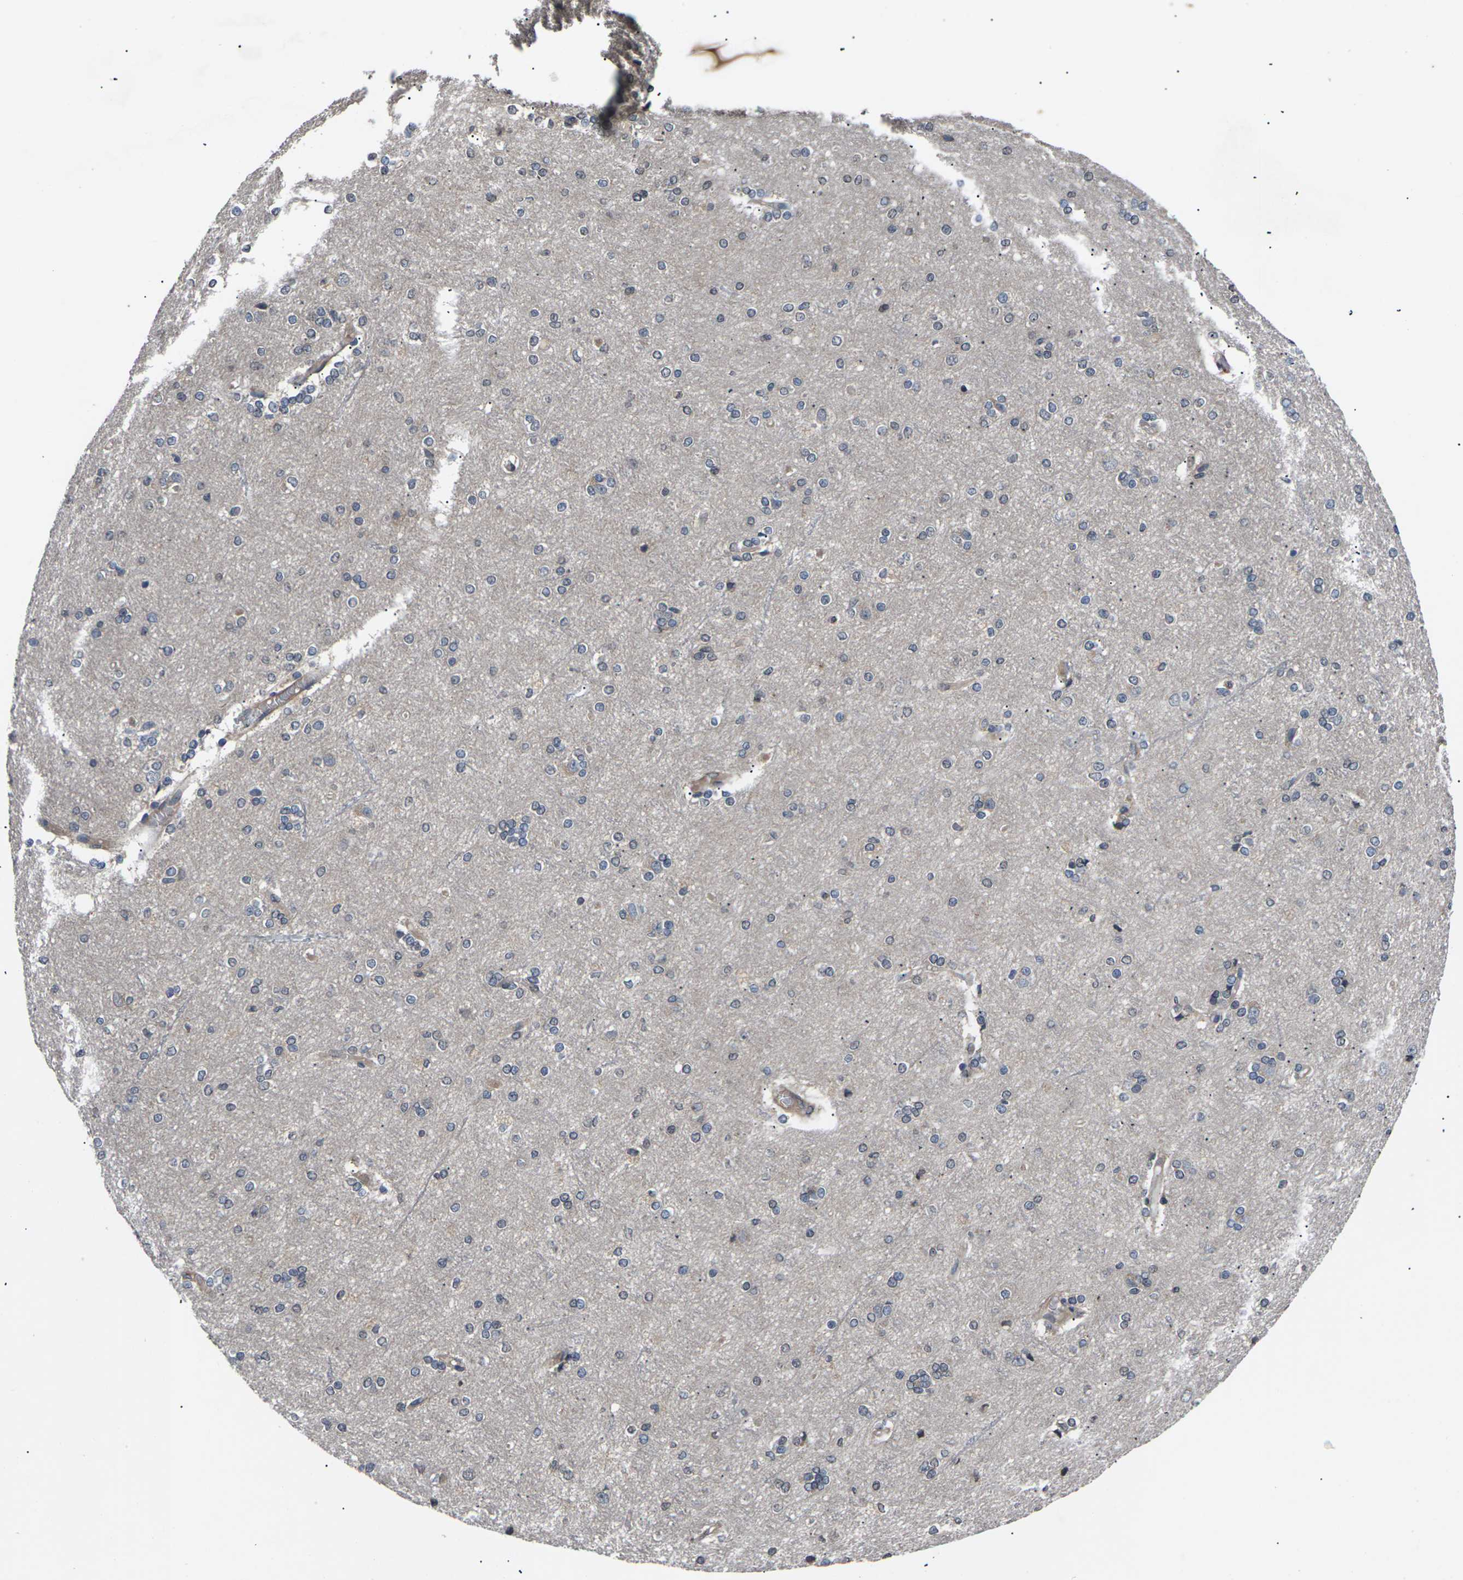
{"staining": {"intensity": "negative", "quantity": "none", "location": "none"}, "tissue": "cerebral cortex", "cell_type": "Endothelial cells", "image_type": "normal", "snomed": [{"axis": "morphology", "description": "Normal tissue, NOS"}, {"axis": "topography", "description": "Cerebral cortex"}], "caption": "This is a image of immunohistochemistry staining of benign cerebral cortex, which shows no positivity in endothelial cells. (DAB immunohistochemistry (IHC), high magnification).", "gene": "DKK2", "patient": {"sex": "female", "age": 54}}